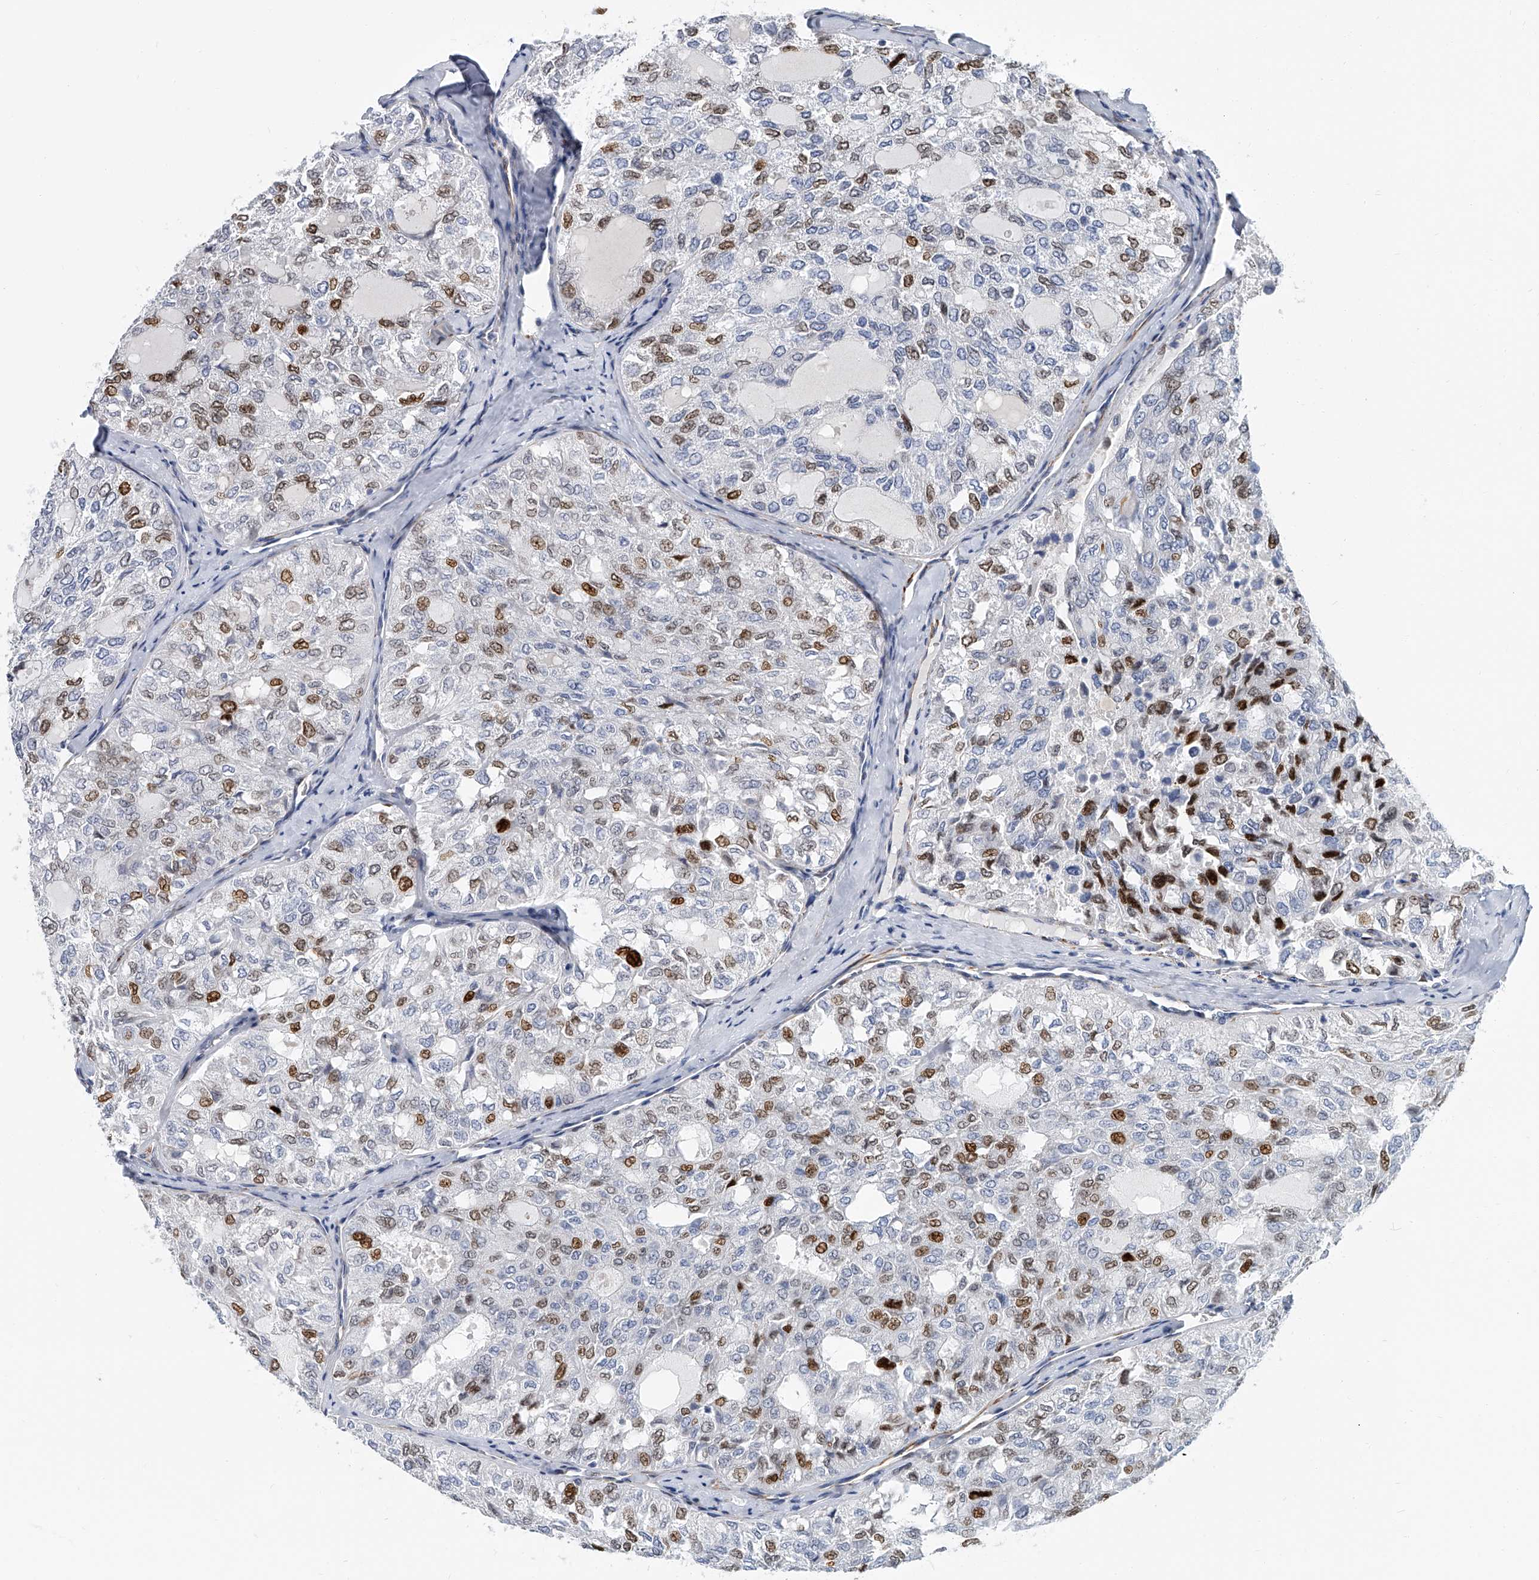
{"staining": {"intensity": "moderate", "quantity": "25%-75%", "location": "nuclear"}, "tissue": "thyroid cancer", "cell_type": "Tumor cells", "image_type": "cancer", "snomed": [{"axis": "morphology", "description": "Follicular adenoma carcinoma, NOS"}, {"axis": "topography", "description": "Thyroid gland"}], "caption": "Thyroid follicular adenoma carcinoma was stained to show a protein in brown. There is medium levels of moderate nuclear staining in about 25%-75% of tumor cells.", "gene": "KIRREL1", "patient": {"sex": "male", "age": 75}}